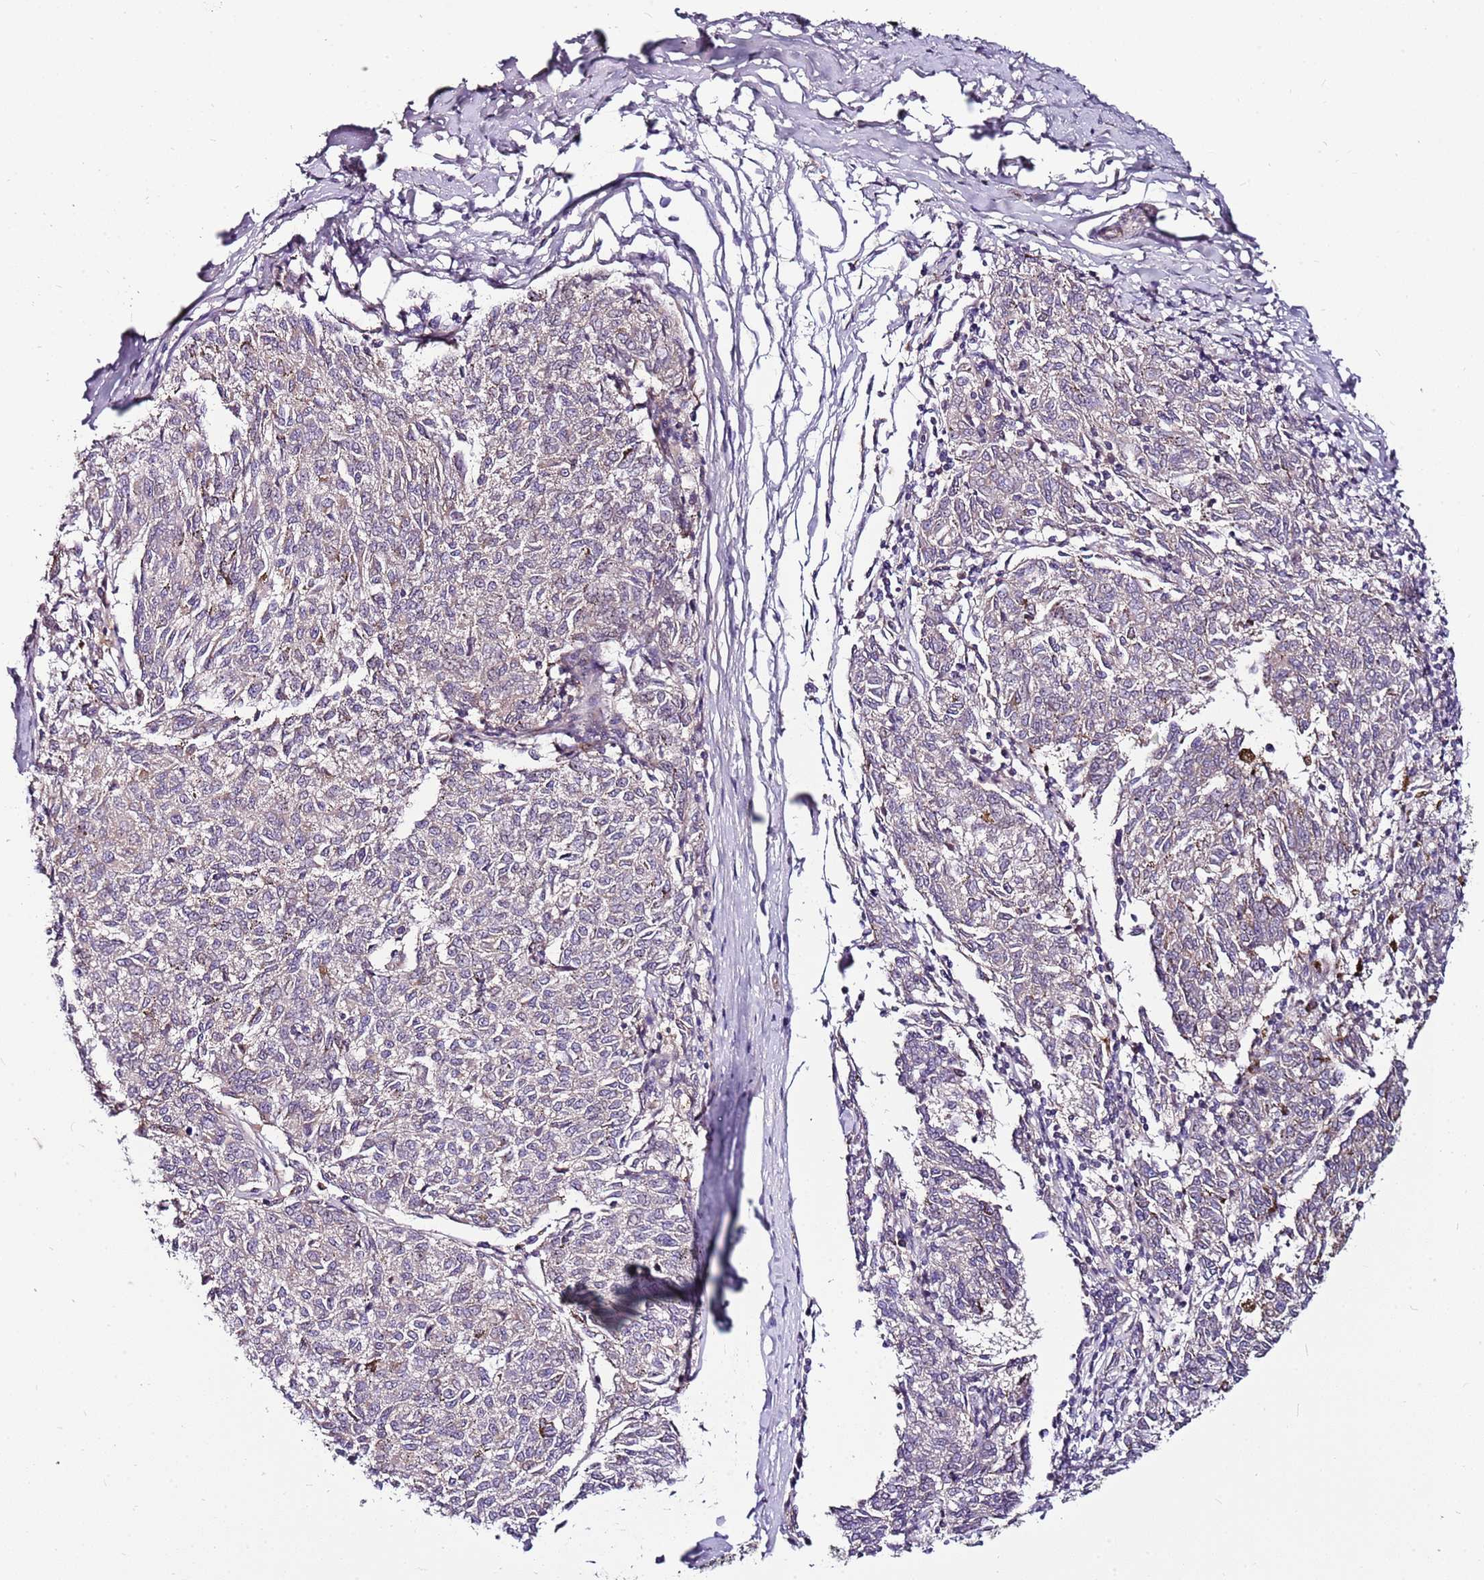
{"staining": {"intensity": "weak", "quantity": "<25%", "location": "cytoplasmic/membranous"}, "tissue": "melanoma", "cell_type": "Tumor cells", "image_type": "cancer", "snomed": [{"axis": "morphology", "description": "Malignant melanoma, NOS"}, {"axis": "topography", "description": "Skin"}], "caption": "A high-resolution micrograph shows IHC staining of melanoma, which shows no significant expression in tumor cells. (Stains: DAB (3,3'-diaminobenzidine) immunohistochemistry (IHC) with hematoxylin counter stain, Microscopy: brightfield microscopy at high magnification).", "gene": "POLE3", "patient": {"sex": "female", "age": 72}}